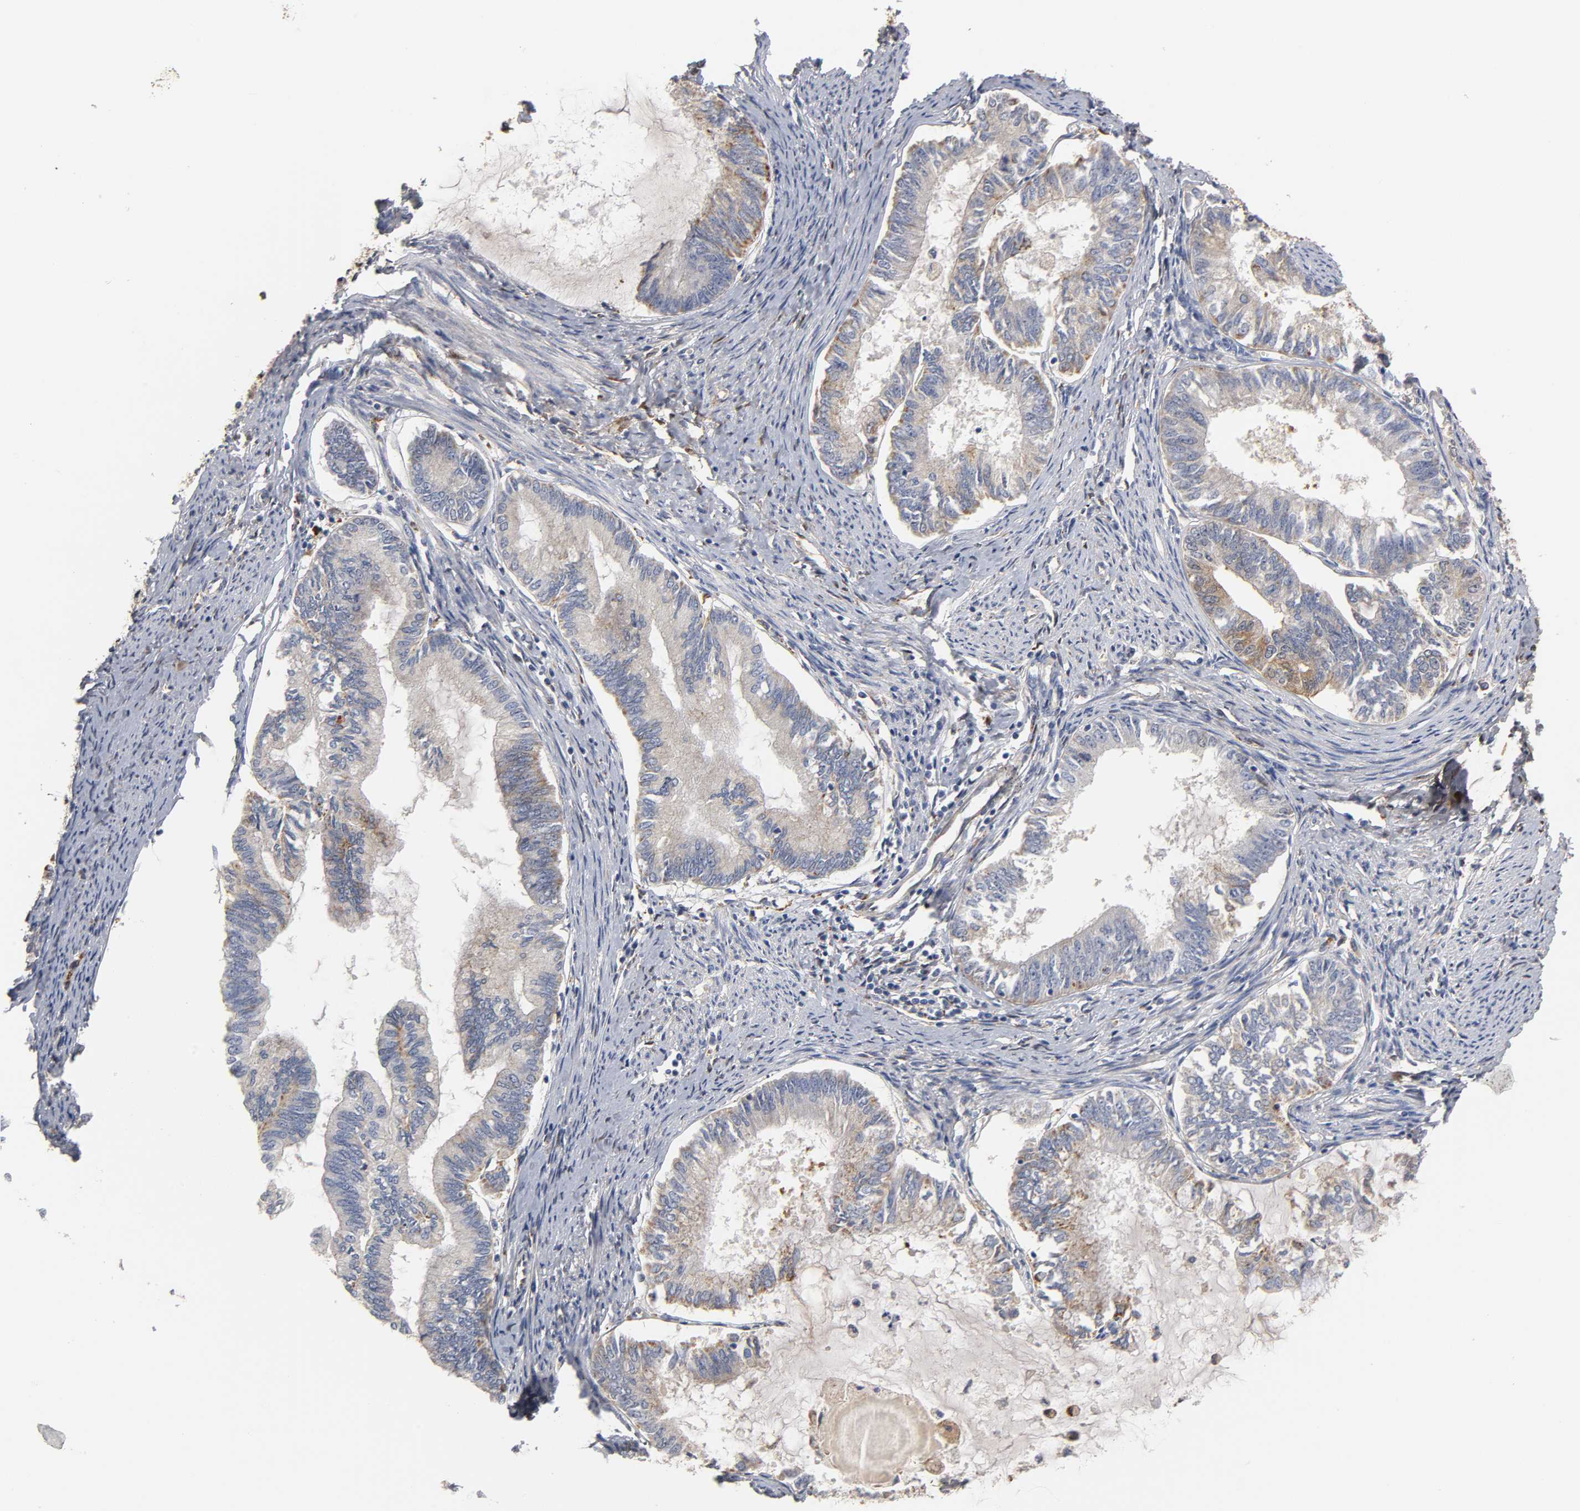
{"staining": {"intensity": "moderate", "quantity": "25%-75%", "location": "cytoplasmic/membranous"}, "tissue": "endometrial cancer", "cell_type": "Tumor cells", "image_type": "cancer", "snomed": [{"axis": "morphology", "description": "Adenocarcinoma, NOS"}, {"axis": "topography", "description": "Endometrium"}], "caption": "Protein analysis of endometrial adenocarcinoma tissue shows moderate cytoplasmic/membranous expression in about 25%-75% of tumor cells. The protein is stained brown, and the nuclei are stained in blue (DAB (3,3'-diaminobenzidine) IHC with brightfield microscopy, high magnification).", "gene": "ISG15", "patient": {"sex": "female", "age": 86}}